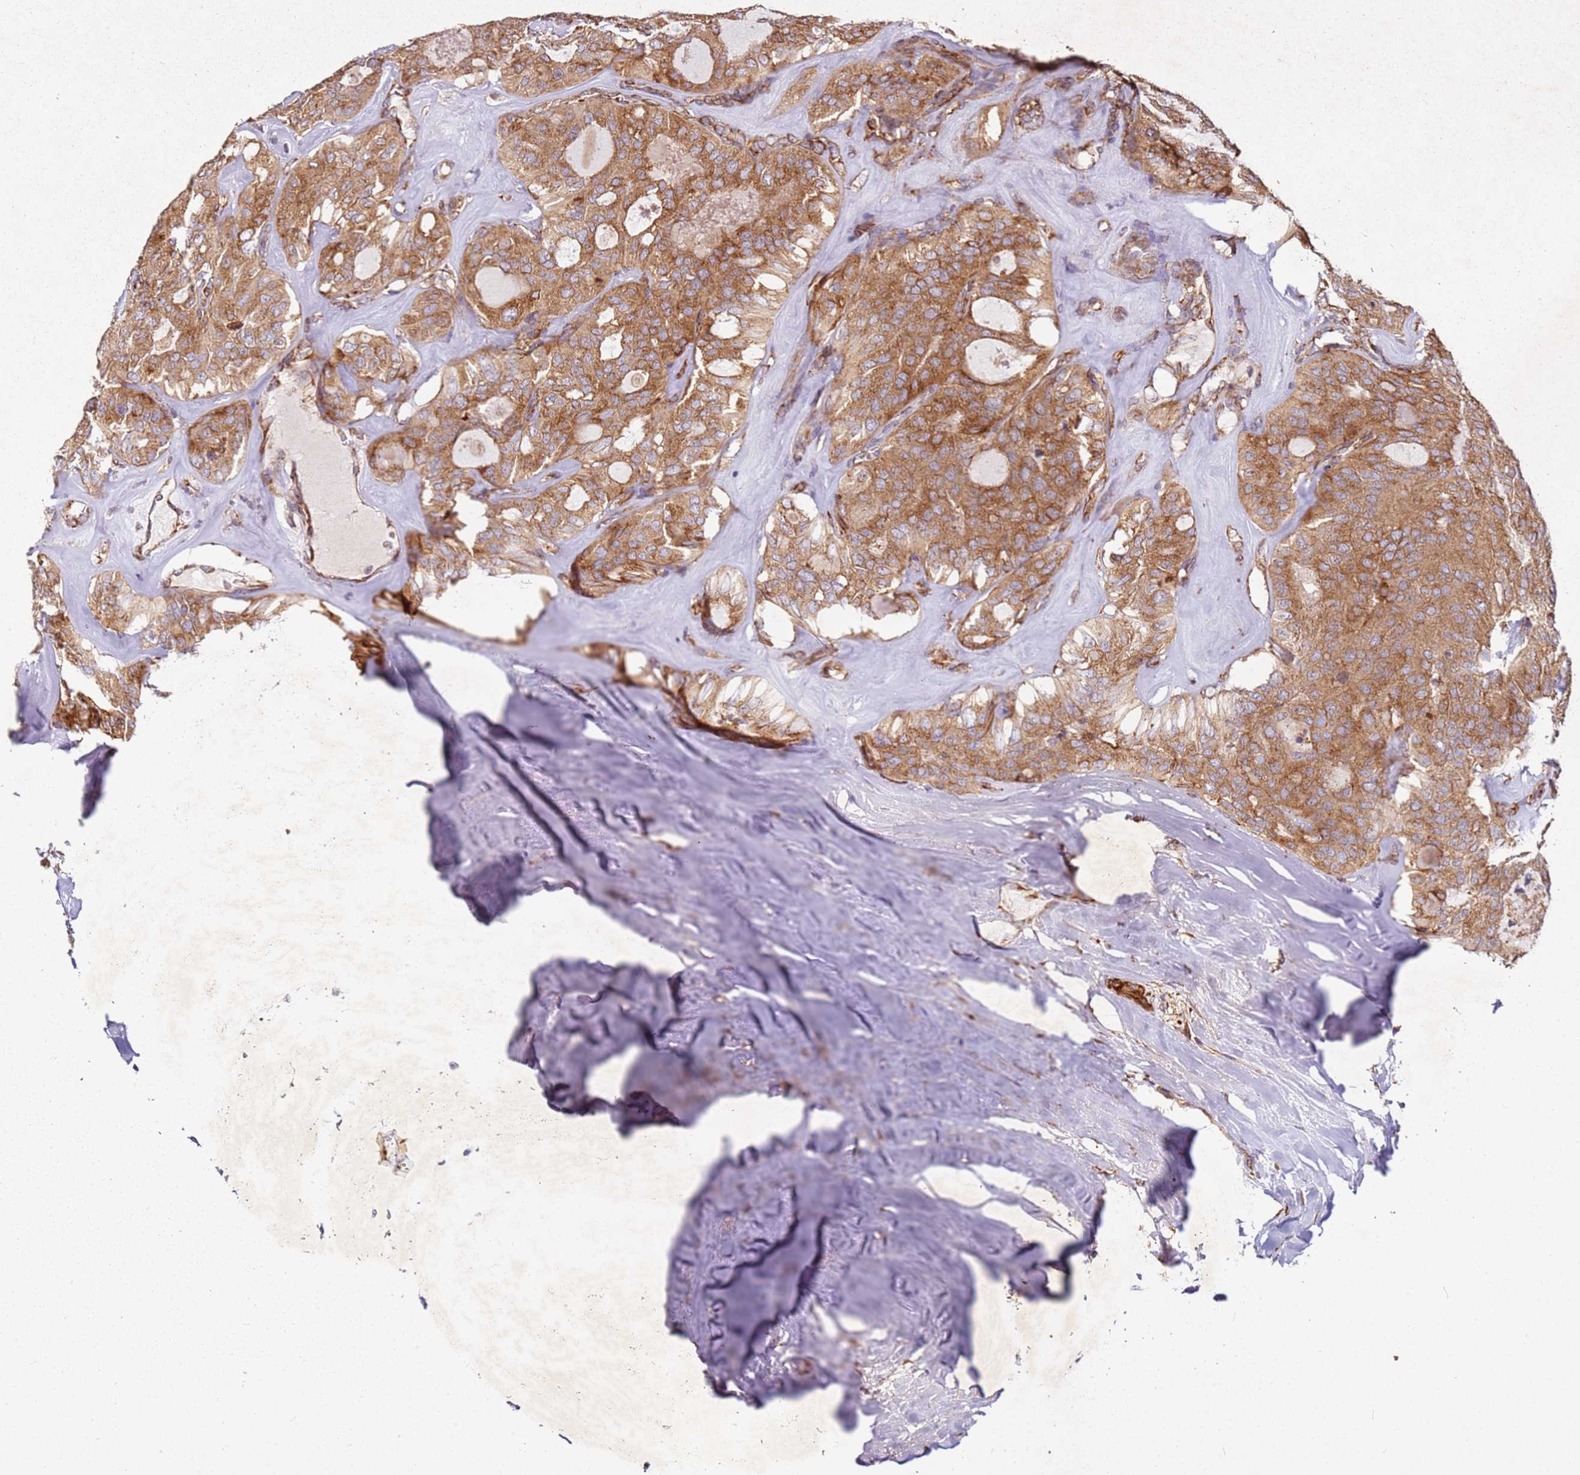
{"staining": {"intensity": "moderate", "quantity": ">75%", "location": "cytoplasmic/membranous"}, "tissue": "thyroid cancer", "cell_type": "Tumor cells", "image_type": "cancer", "snomed": [{"axis": "morphology", "description": "Follicular adenoma carcinoma, NOS"}, {"axis": "topography", "description": "Thyroid gland"}], "caption": "Protein expression analysis of thyroid cancer (follicular adenoma carcinoma) displays moderate cytoplasmic/membranous staining in approximately >75% of tumor cells. (Brightfield microscopy of DAB IHC at high magnification).", "gene": "ARFRP1", "patient": {"sex": "male", "age": 75}}